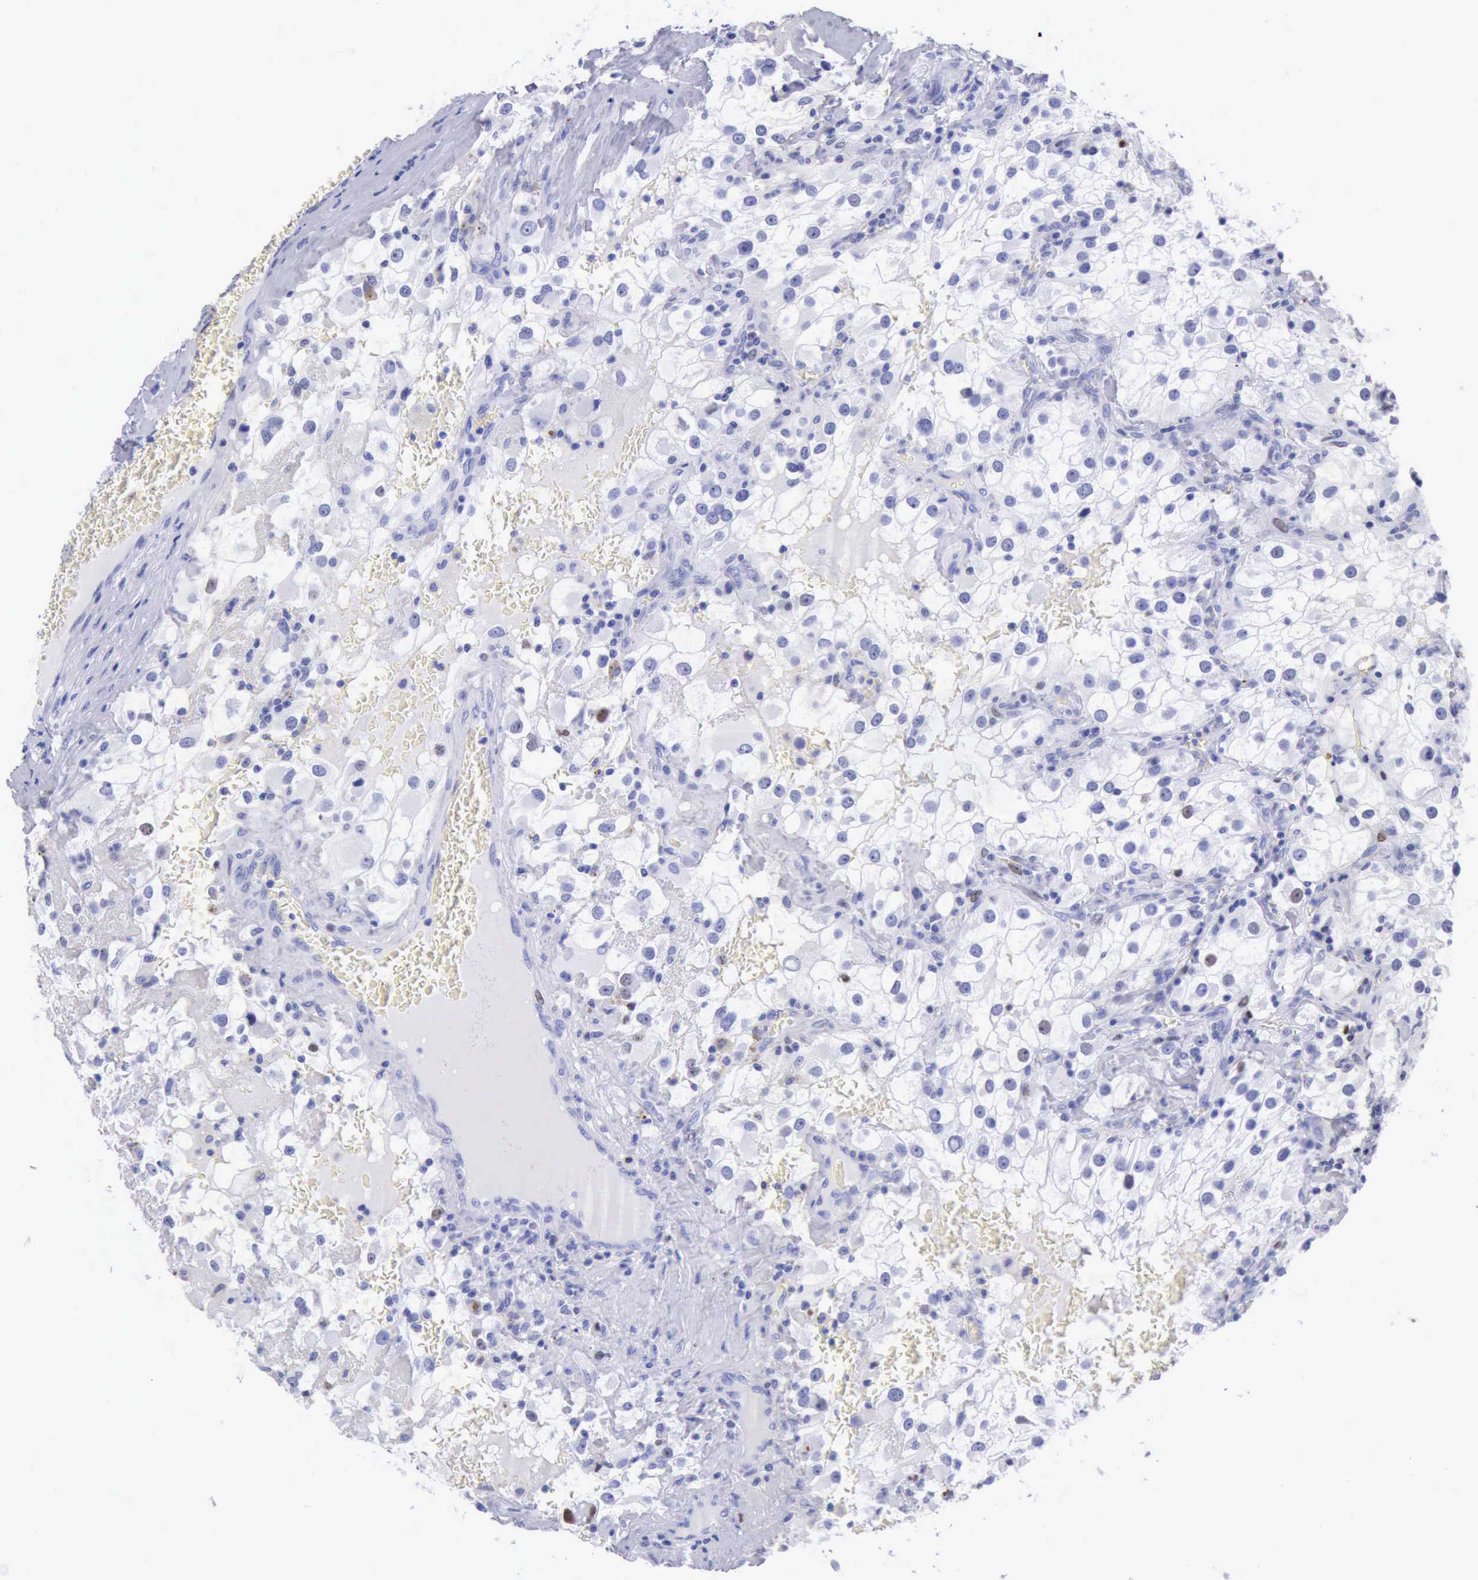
{"staining": {"intensity": "negative", "quantity": "none", "location": "none"}, "tissue": "renal cancer", "cell_type": "Tumor cells", "image_type": "cancer", "snomed": [{"axis": "morphology", "description": "Adenocarcinoma, NOS"}, {"axis": "topography", "description": "Kidney"}], "caption": "Immunohistochemistry image of neoplastic tissue: adenocarcinoma (renal) stained with DAB reveals no significant protein expression in tumor cells. (DAB (3,3'-diaminobenzidine) immunohistochemistry, high magnification).", "gene": "MCM2", "patient": {"sex": "female", "age": 52}}